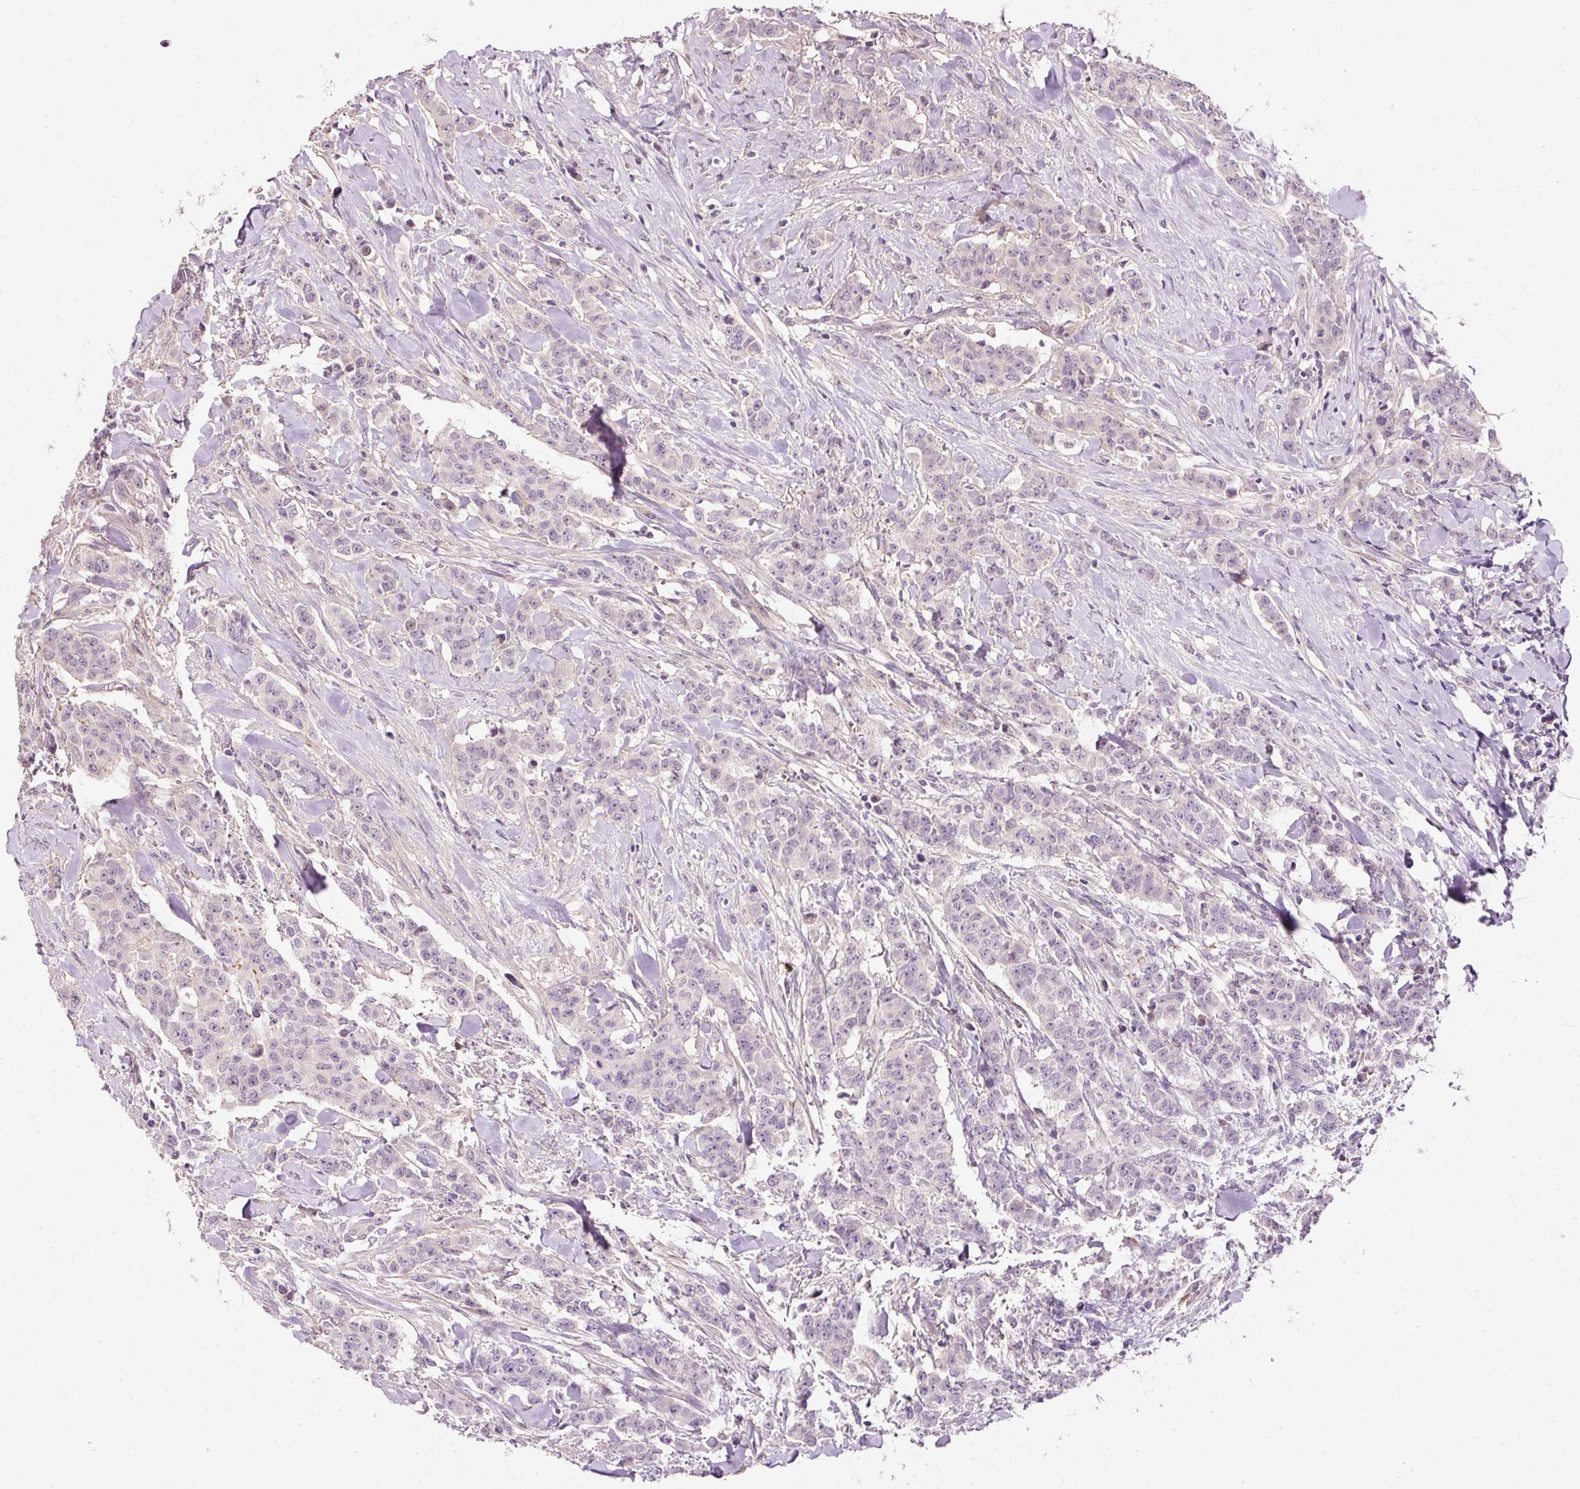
{"staining": {"intensity": "negative", "quantity": "none", "location": "none"}, "tissue": "breast cancer", "cell_type": "Tumor cells", "image_type": "cancer", "snomed": [{"axis": "morphology", "description": "Duct carcinoma"}, {"axis": "topography", "description": "Breast"}], "caption": "Tumor cells show no significant protein expression in breast cancer (infiltrating ductal carcinoma).", "gene": "TIRAP", "patient": {"sex": "female", "age": 40}}